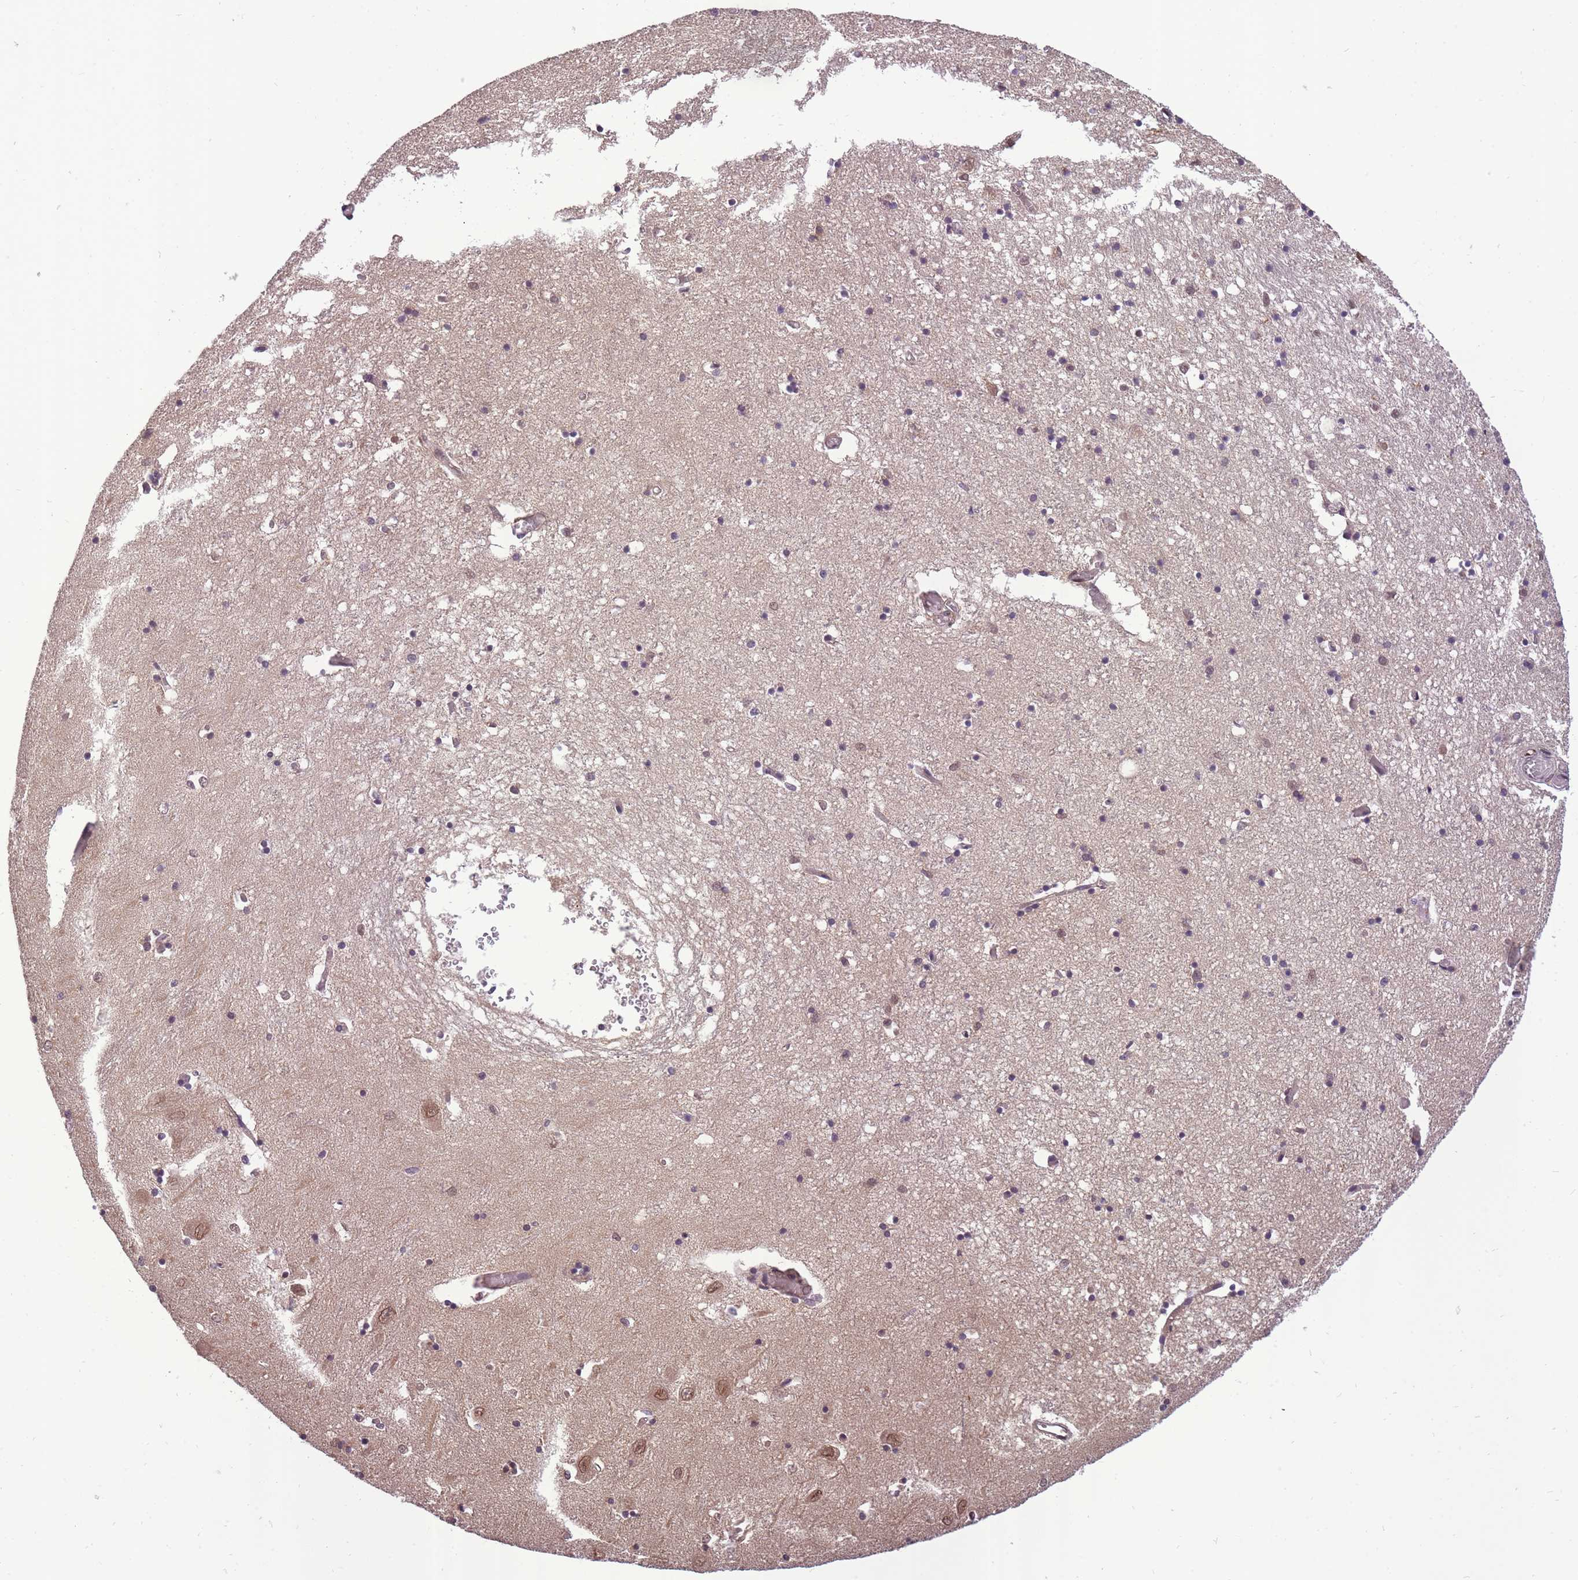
{"staining": {"intensity": "negative", "quantity": "none", "location": "none"}, "tissue": "hippocampus", "cell_type": "Glial cells", "image_type": "normal", "snomed": [{"axis": "morphology", "description": "Normal tissue, NOS"}, {"axis": "topography", "description": "Hippocampus"}], "caption": "An immunohistochemistry (IHC) image of benign hippocampus is shown. There is no staining in glial cells of hippocampus. (Immunohistochemistry (ihc), brightfield microscopy, high magnification).", "gene": "CDIP1", "patient": {"sex": "male", "age": 70}}